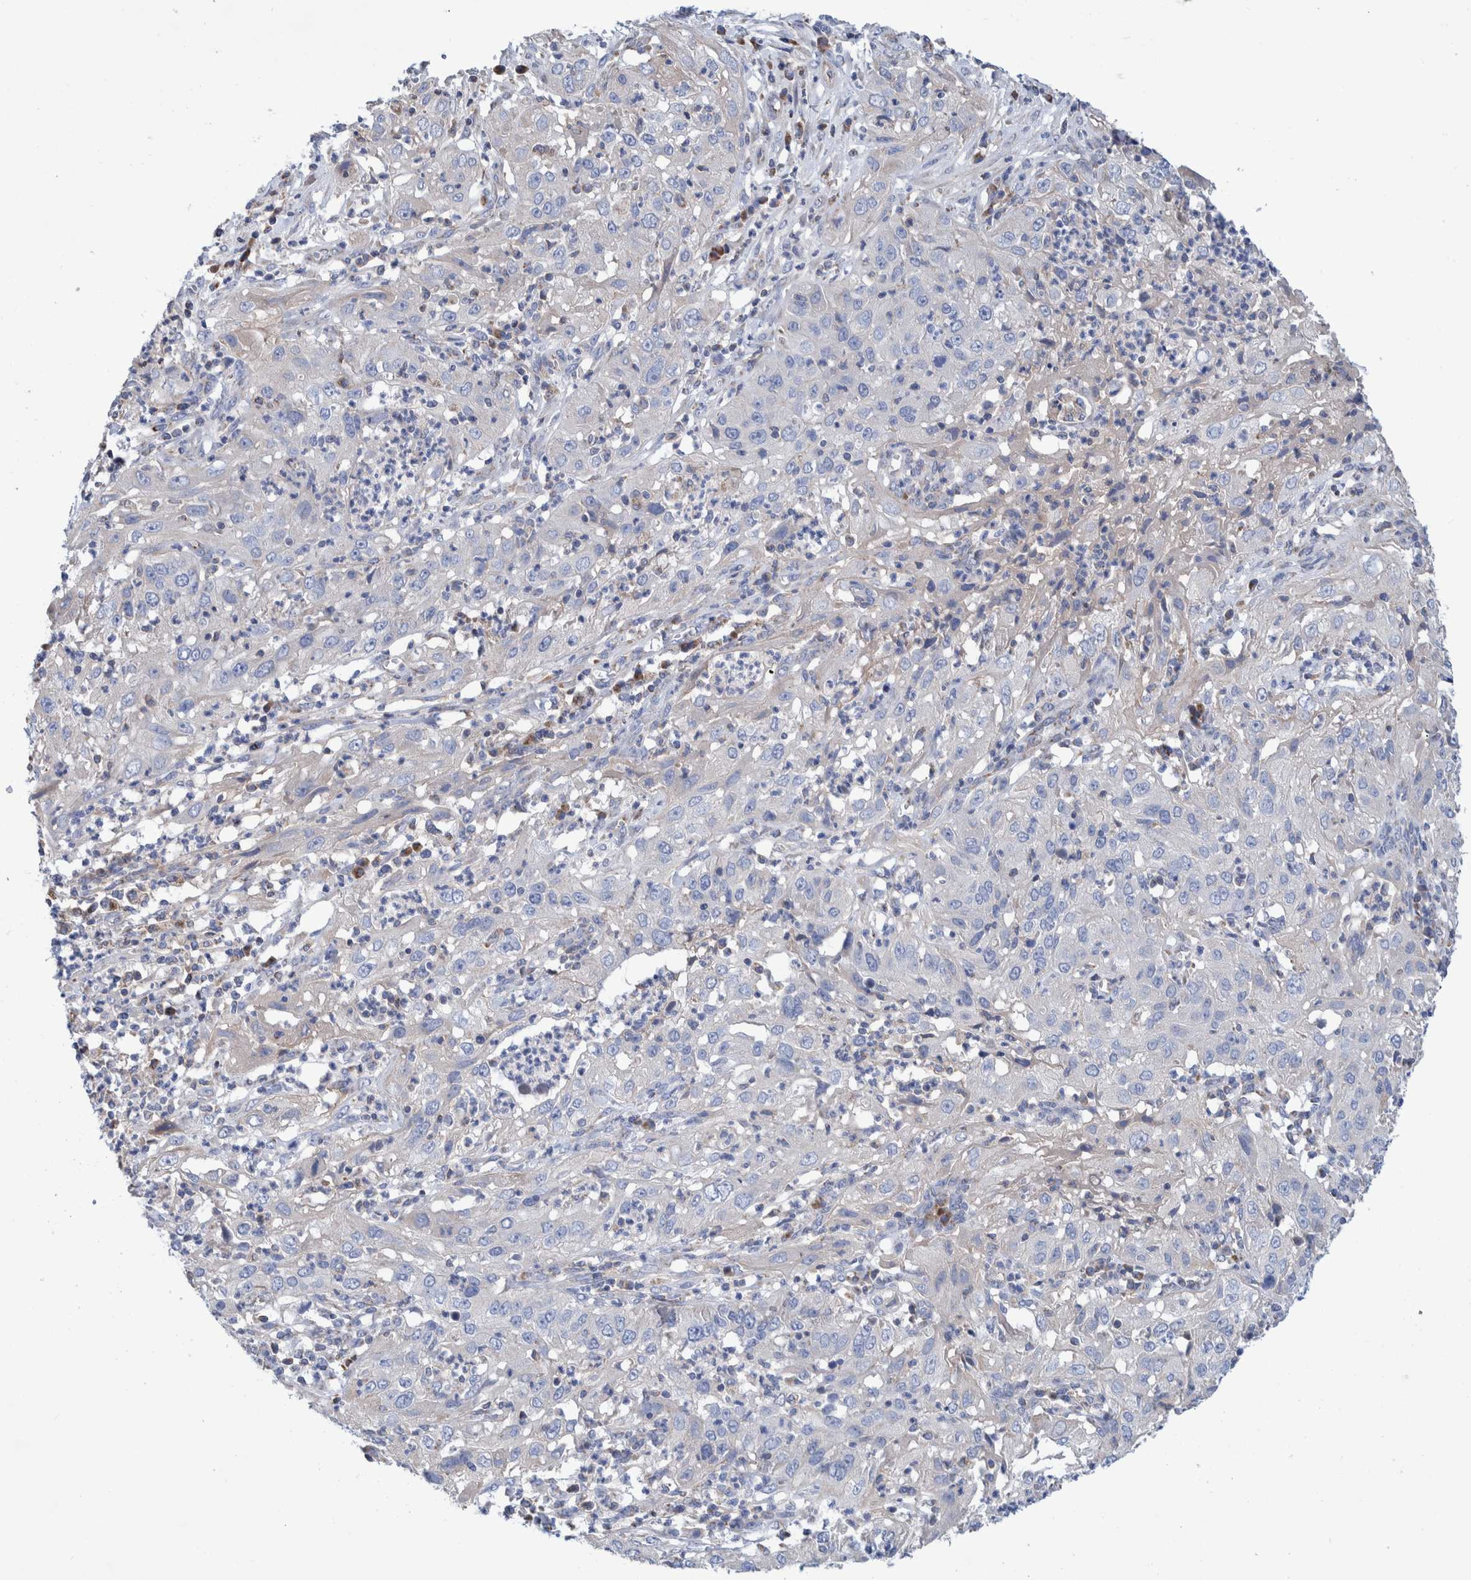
{"staining": {"intensity": "negative", "quantity": "none", "location": "none"}, "tissue": "cervical cancer", "cell_type": "Tumor cells", "image_type": "cancer", "snomed": [{"axis": "morphology", "description": "Squamous cell carcinoma, NOS"}, {"axis": "topography", "description": "Cervix"}], "caption": "High power microscopy histopathology image of an IHC histopathology image of cervical cancer (squamous cell carcinoma), revealing no significant expression in tumor cells. (Stains: DAB (3,3'-diaminobenzidine) immunohistochemistry (IHC) with hematoxylin counter stain, Microscopy: brightfield microscopy at high magnification).", "gene": "DECR1", "patient": {"sex": "female", "age": 32}}